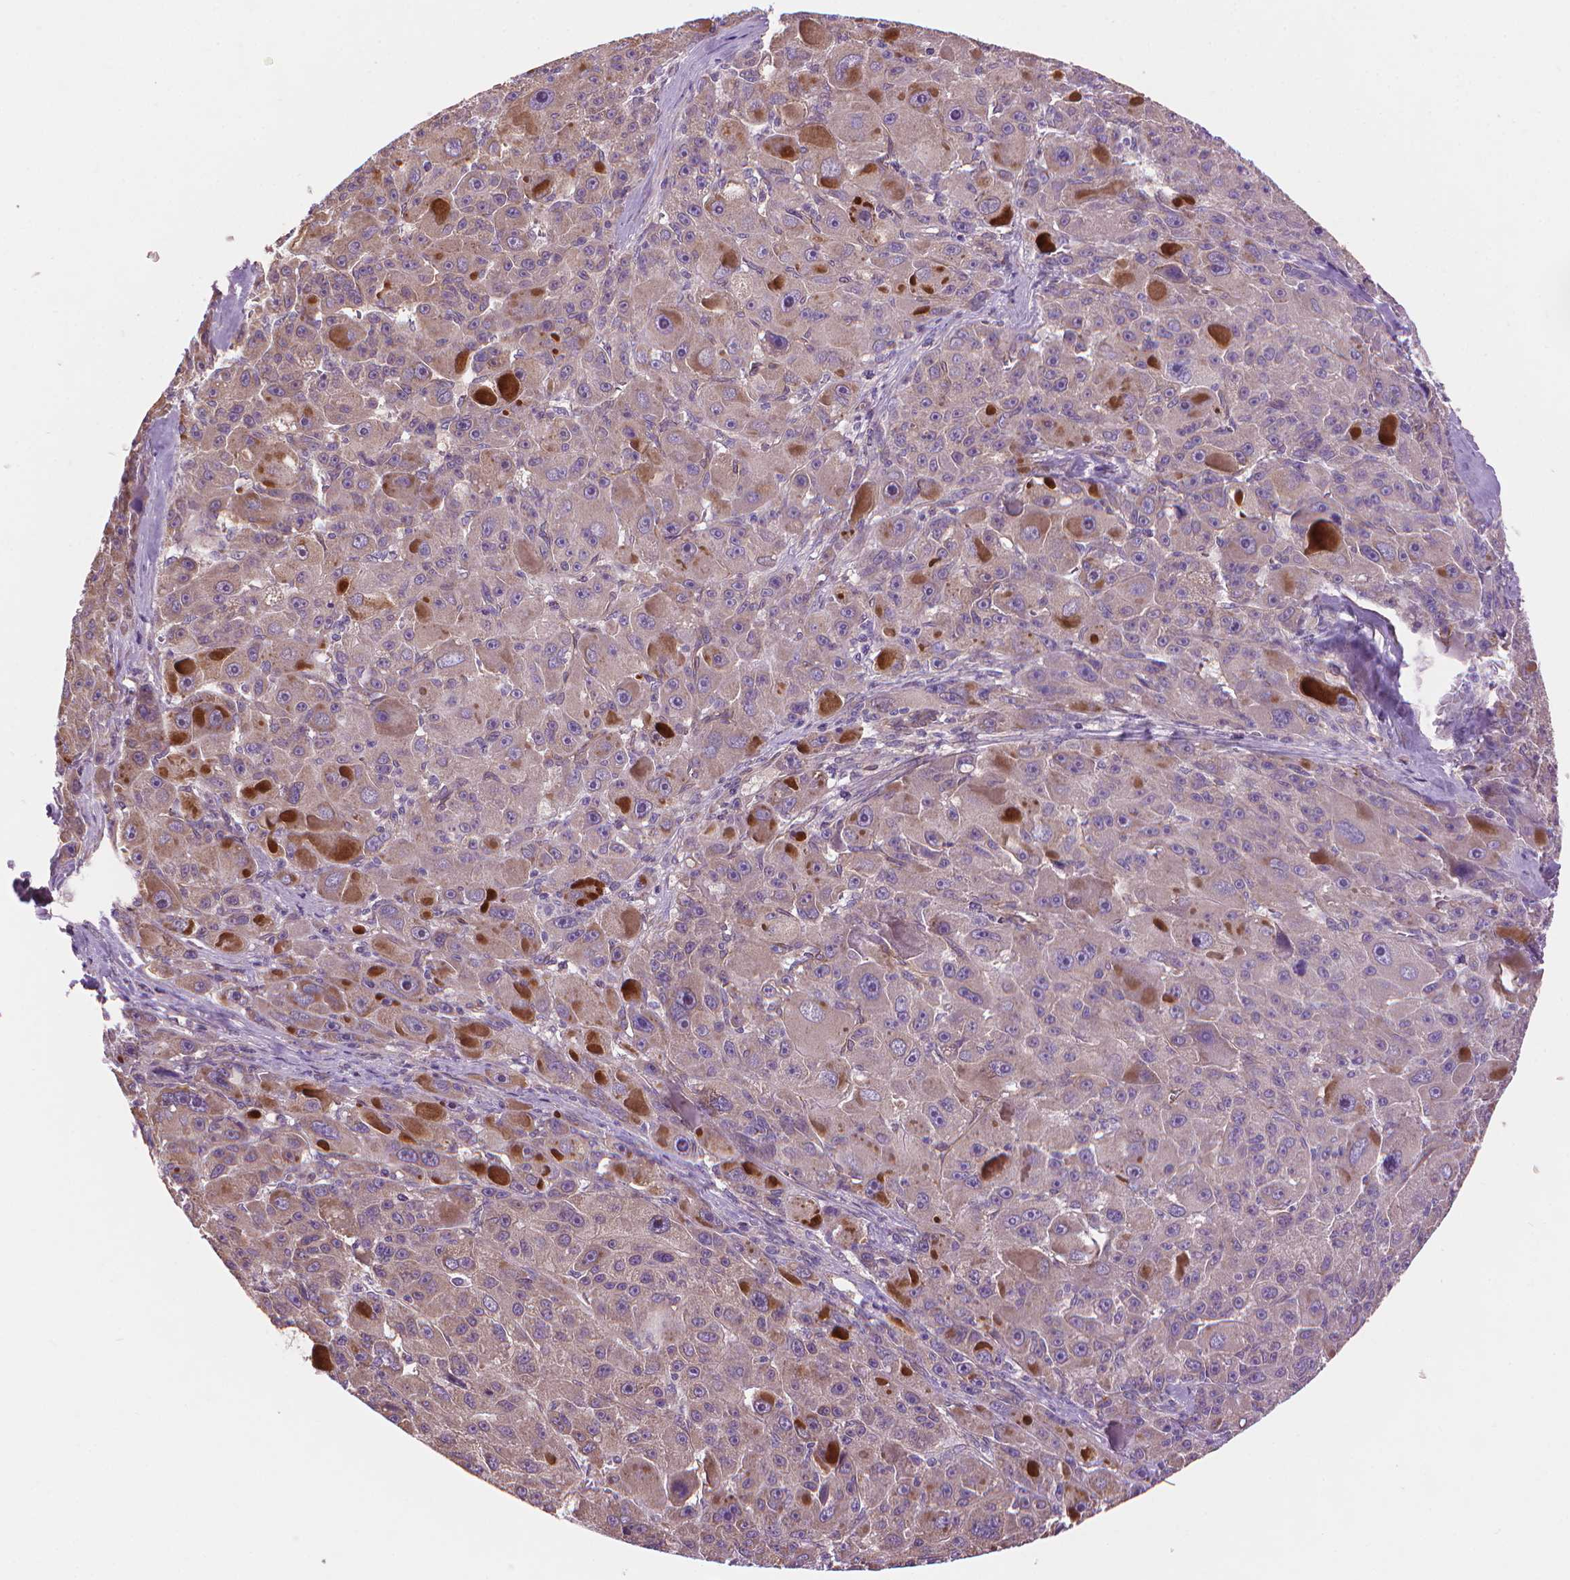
{"staining": {"intensity": "negative", "quantity": "none", "location": "none"}, "tissue": "liver cancer", "cell_type": "Tumor cells", "image_type": "cancer", "snomed": [{"axis": "morphology", "description": "Carcinoma, Hepatocellular, NOS"}, {"axis": "topography", "description": "Liver"}], "caption": "Immunohistochemistry micrograph of human liver cancer (hepatocellular carcinoma) stained for a protein (brown), which displays no staining in tumor cells.", "gene": "TTC29", "patient": {"sex": "male", "age": 76}}